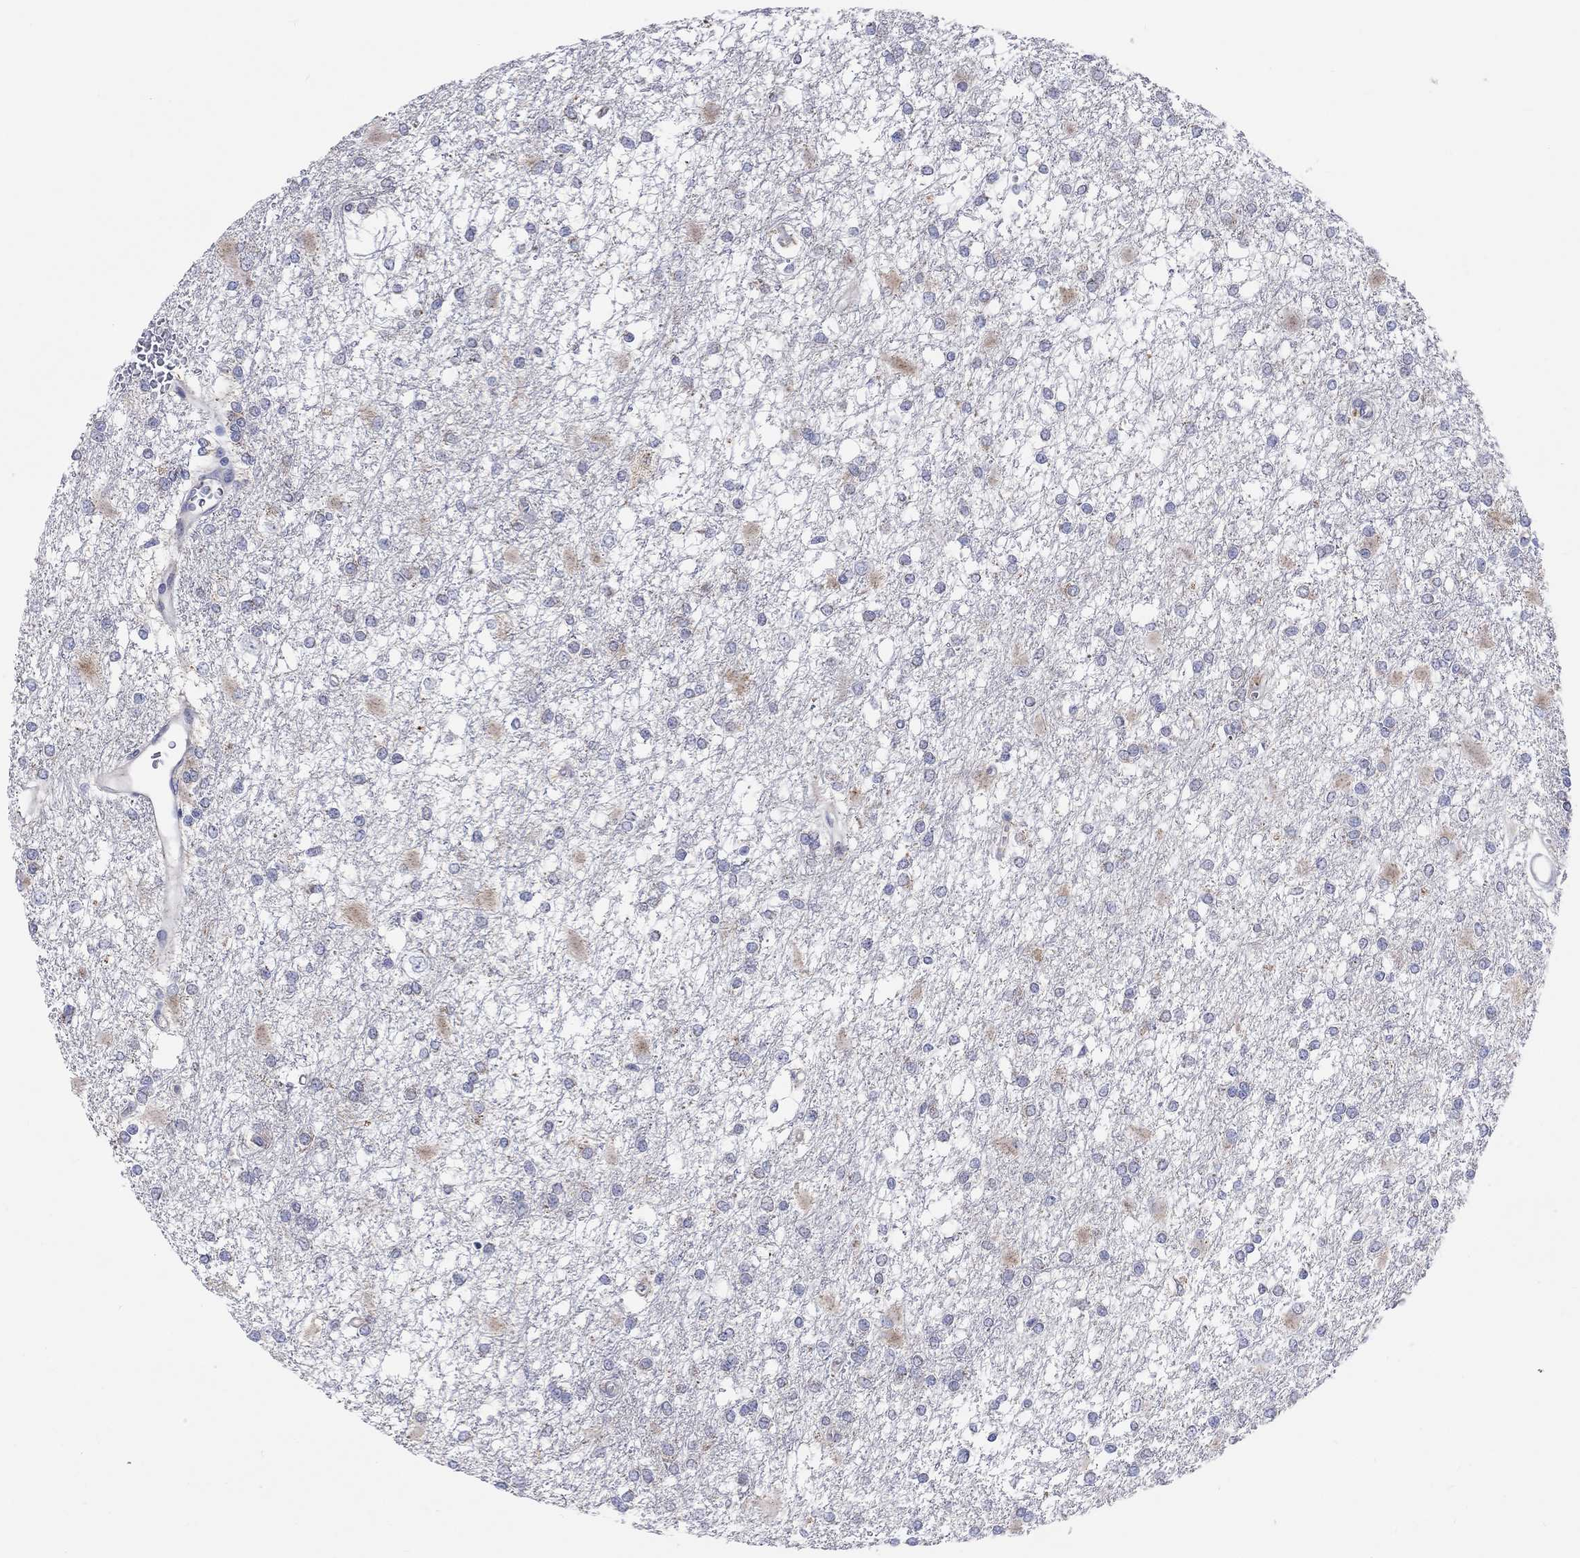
{"staining": {"intensity": "negative", "quantity": "none", "location": "none"}, "tissue": "glioma", "cell_type": "Tumor cells", "image_type": "cancer", "snomed": [{"axis": "morphology", "description": "Glioma, malignant, High grade"}, {"axis": "topography", "description": "Cerebral cortex"}], "caption": "Histopathology image shows no significant protein positivity in tumor cells of high-grade glioma (malignant).", "gene": "BCO2", "patient": {"sex": "male", "age": 79}}